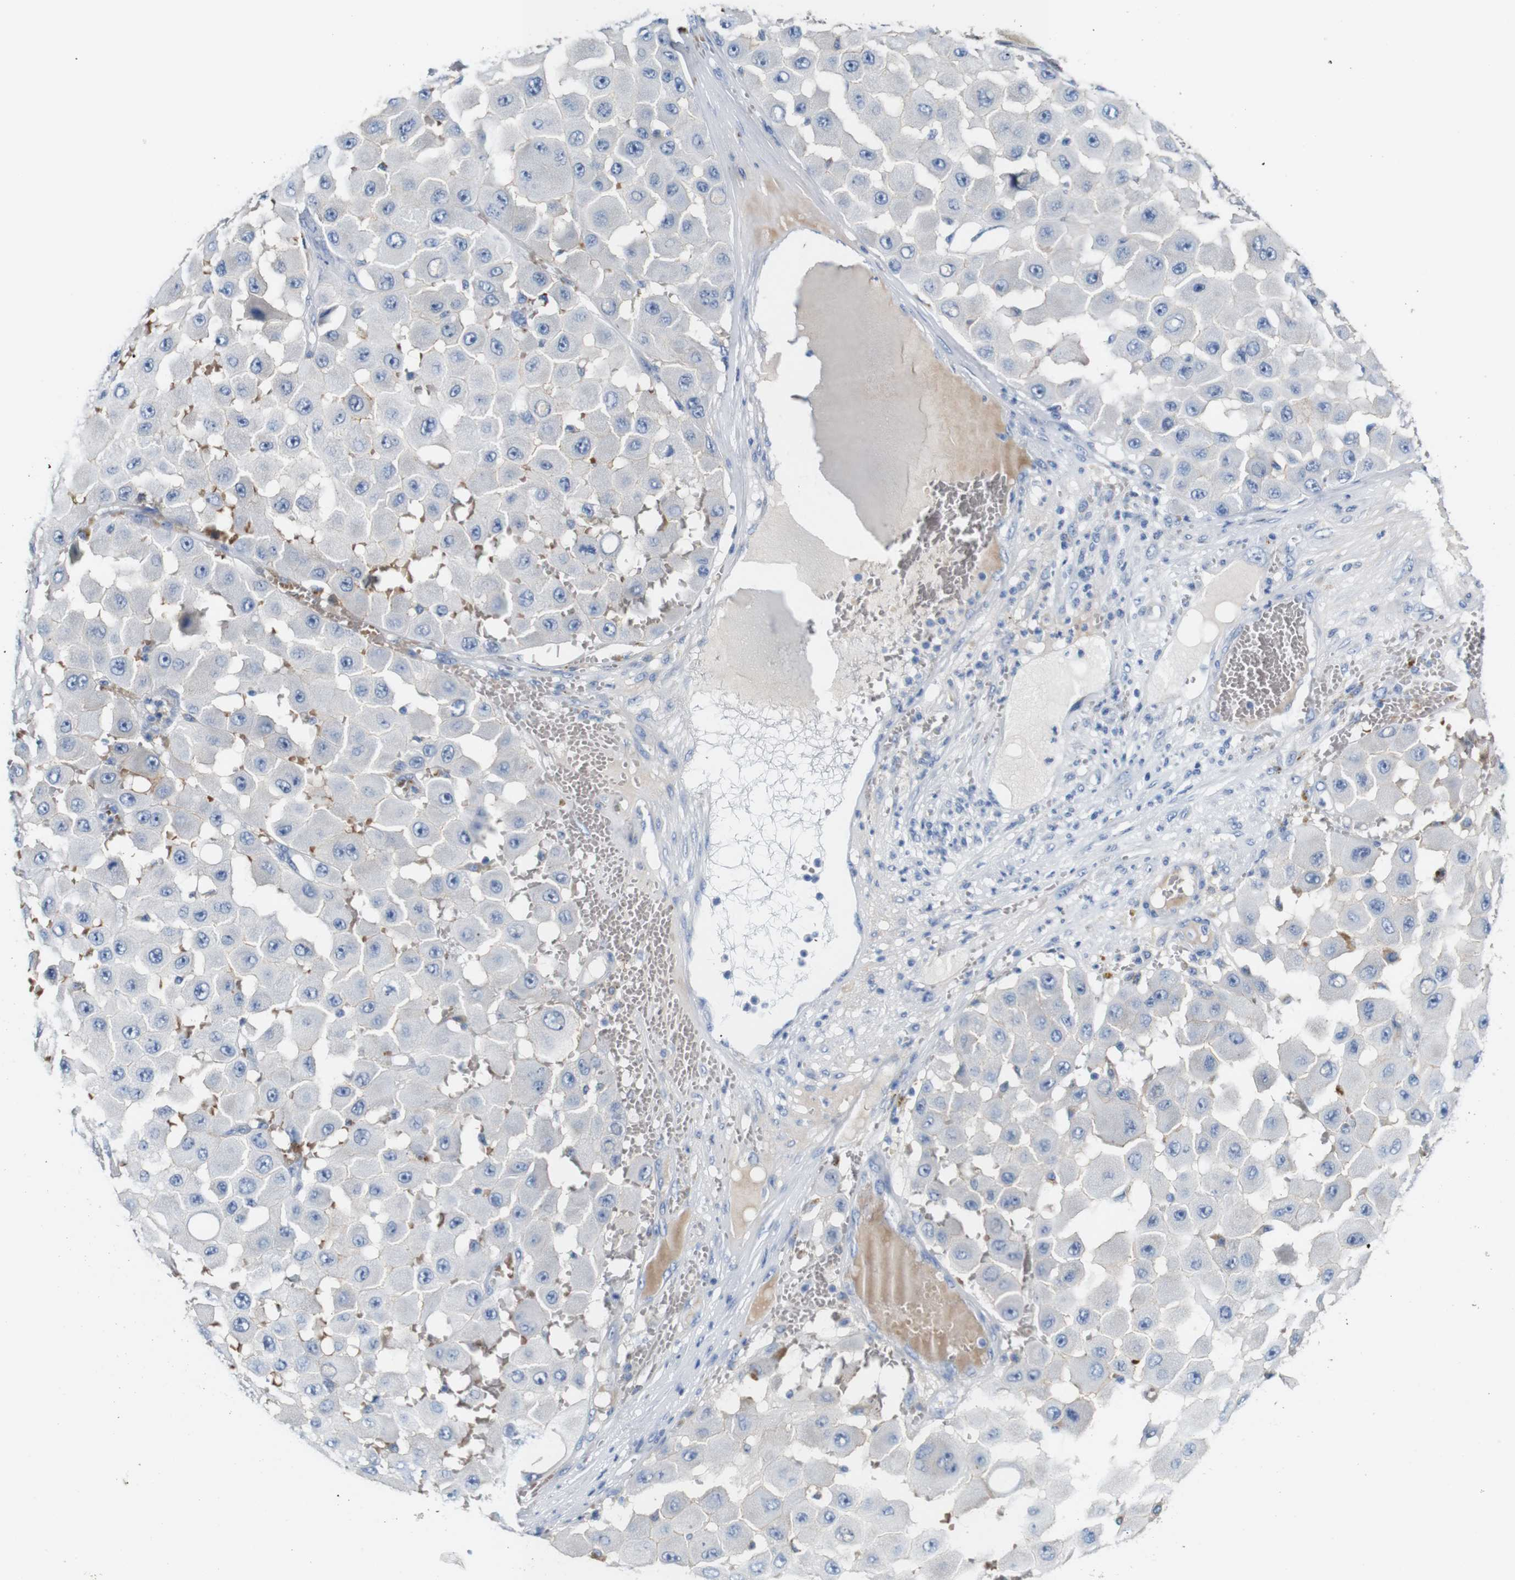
{"staining": {"intensity": "negative", "quantity": "none", "location": "none"}, "tissue": "melanoma", "cell_type": "Tumor cells", "image_type": "cancer", "snomed": [{"axis": "morphology", "description": "Malignant melanoma, NOS"}, {"axis": "topography", "description": "Skin"}], "caption": "DAB (3,3'-diaminobenzidine) immunohistochemical staining of human malignant melanoma displays no significant staining in tumor cells.", "gene": "IGSF8", "patient": {"sex": "female", "age": 81}}